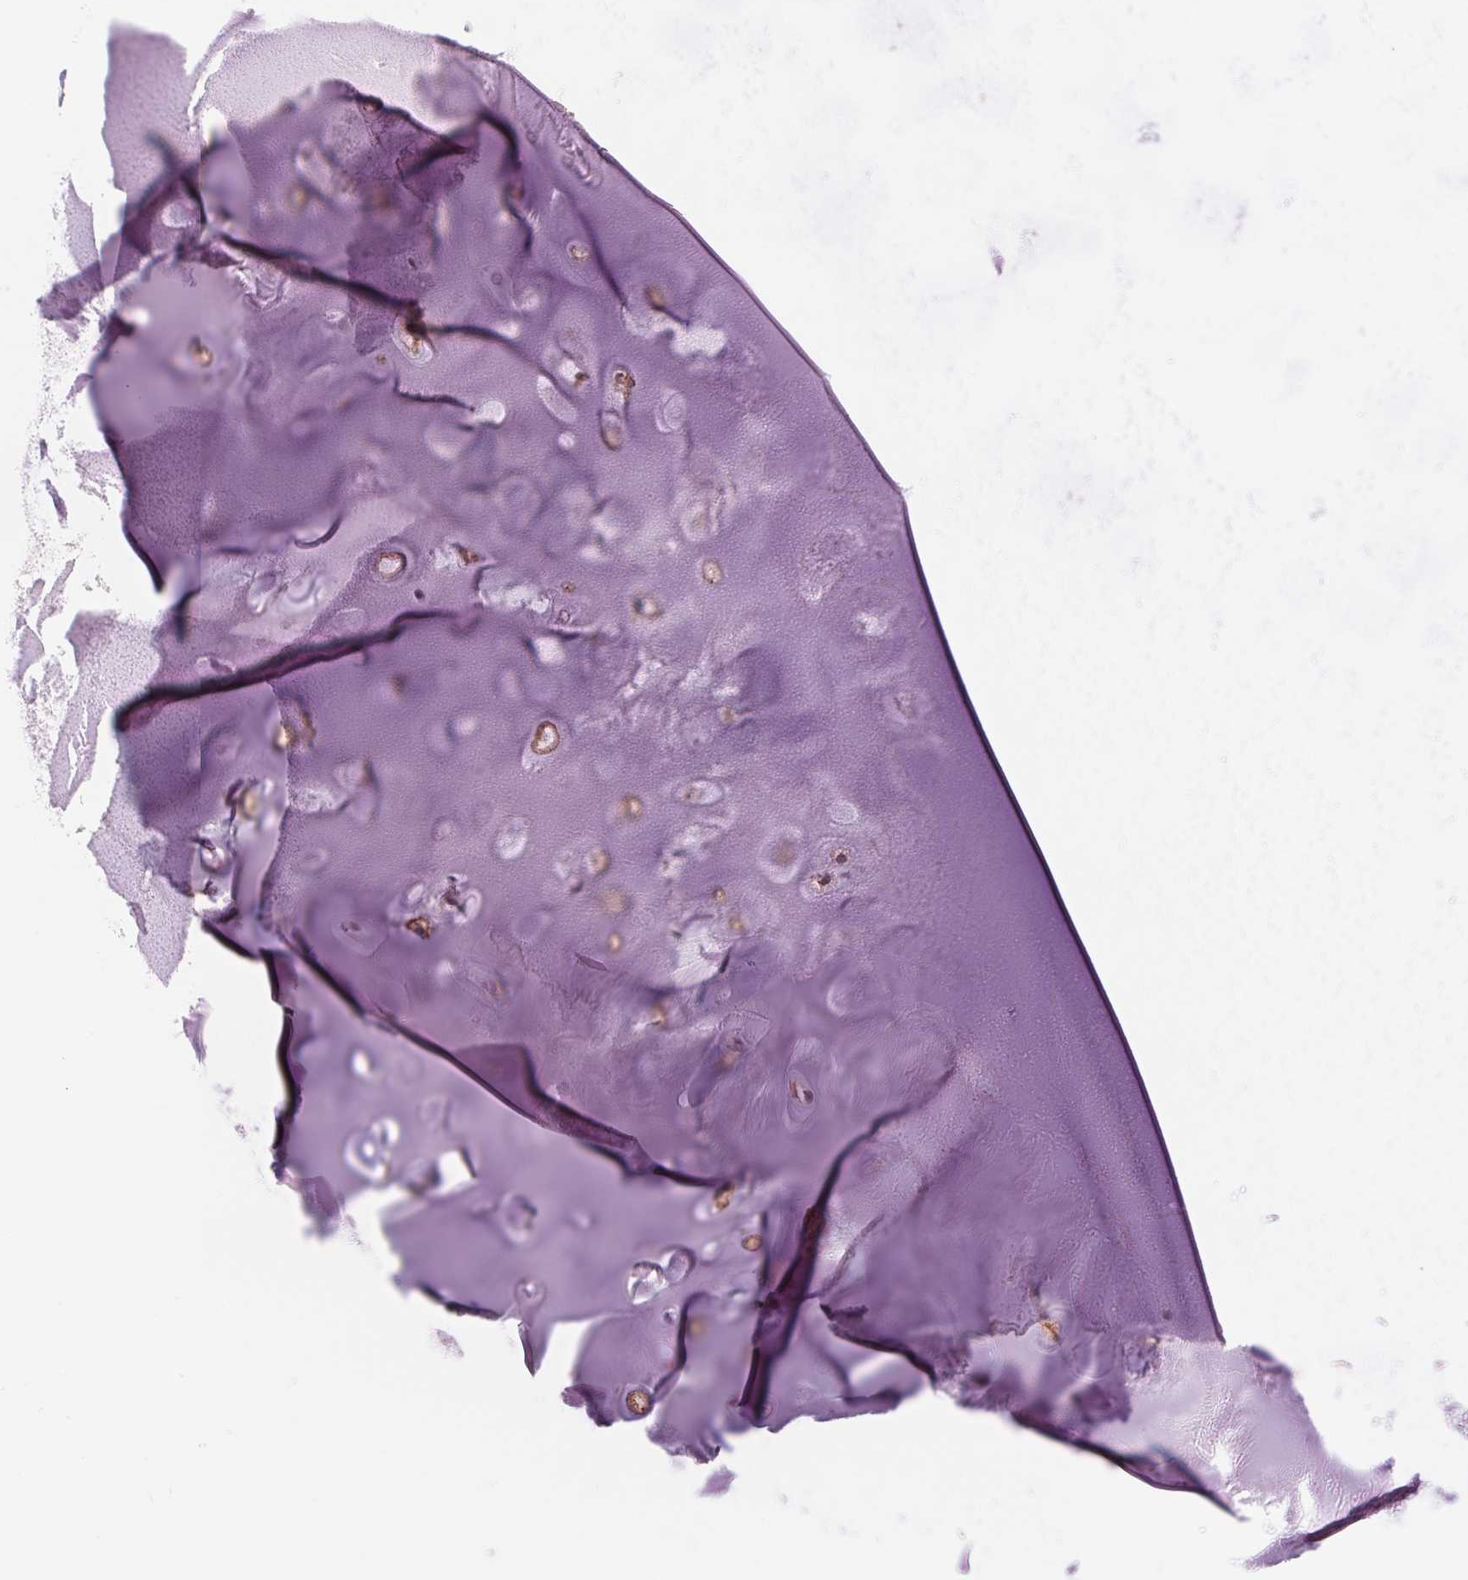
{"staining": {"intensity": "negative", "quantity": "none", "location": "none"}, "tissue": "adipose tissue", "cell_type": "Adipocytes", "image_type": "normal", "snomed": [{"axis": "morphology", "description": "Normal tissue, NOS"}, {"axis": "morphology", "description": "Squamous cell carcinoma, NOS"}, {"axis": "topography", "description": "Cartilage tissue"}, {"axis": "topography", "description": "Bronchus"}, {"axis": "topography", "description": "Lung"}], "caption": "Immunohistochemistry (IHC) image of normal adipose tissue: adipose tissue stained with DAB displays no significant protein staining in adipocytes. (DAB (3,3'-diaminobenzidine) IHC with hematoxylin counter stain).", "gene": "DIXDC1", "patient": {"sex": "male", "age": 66}}